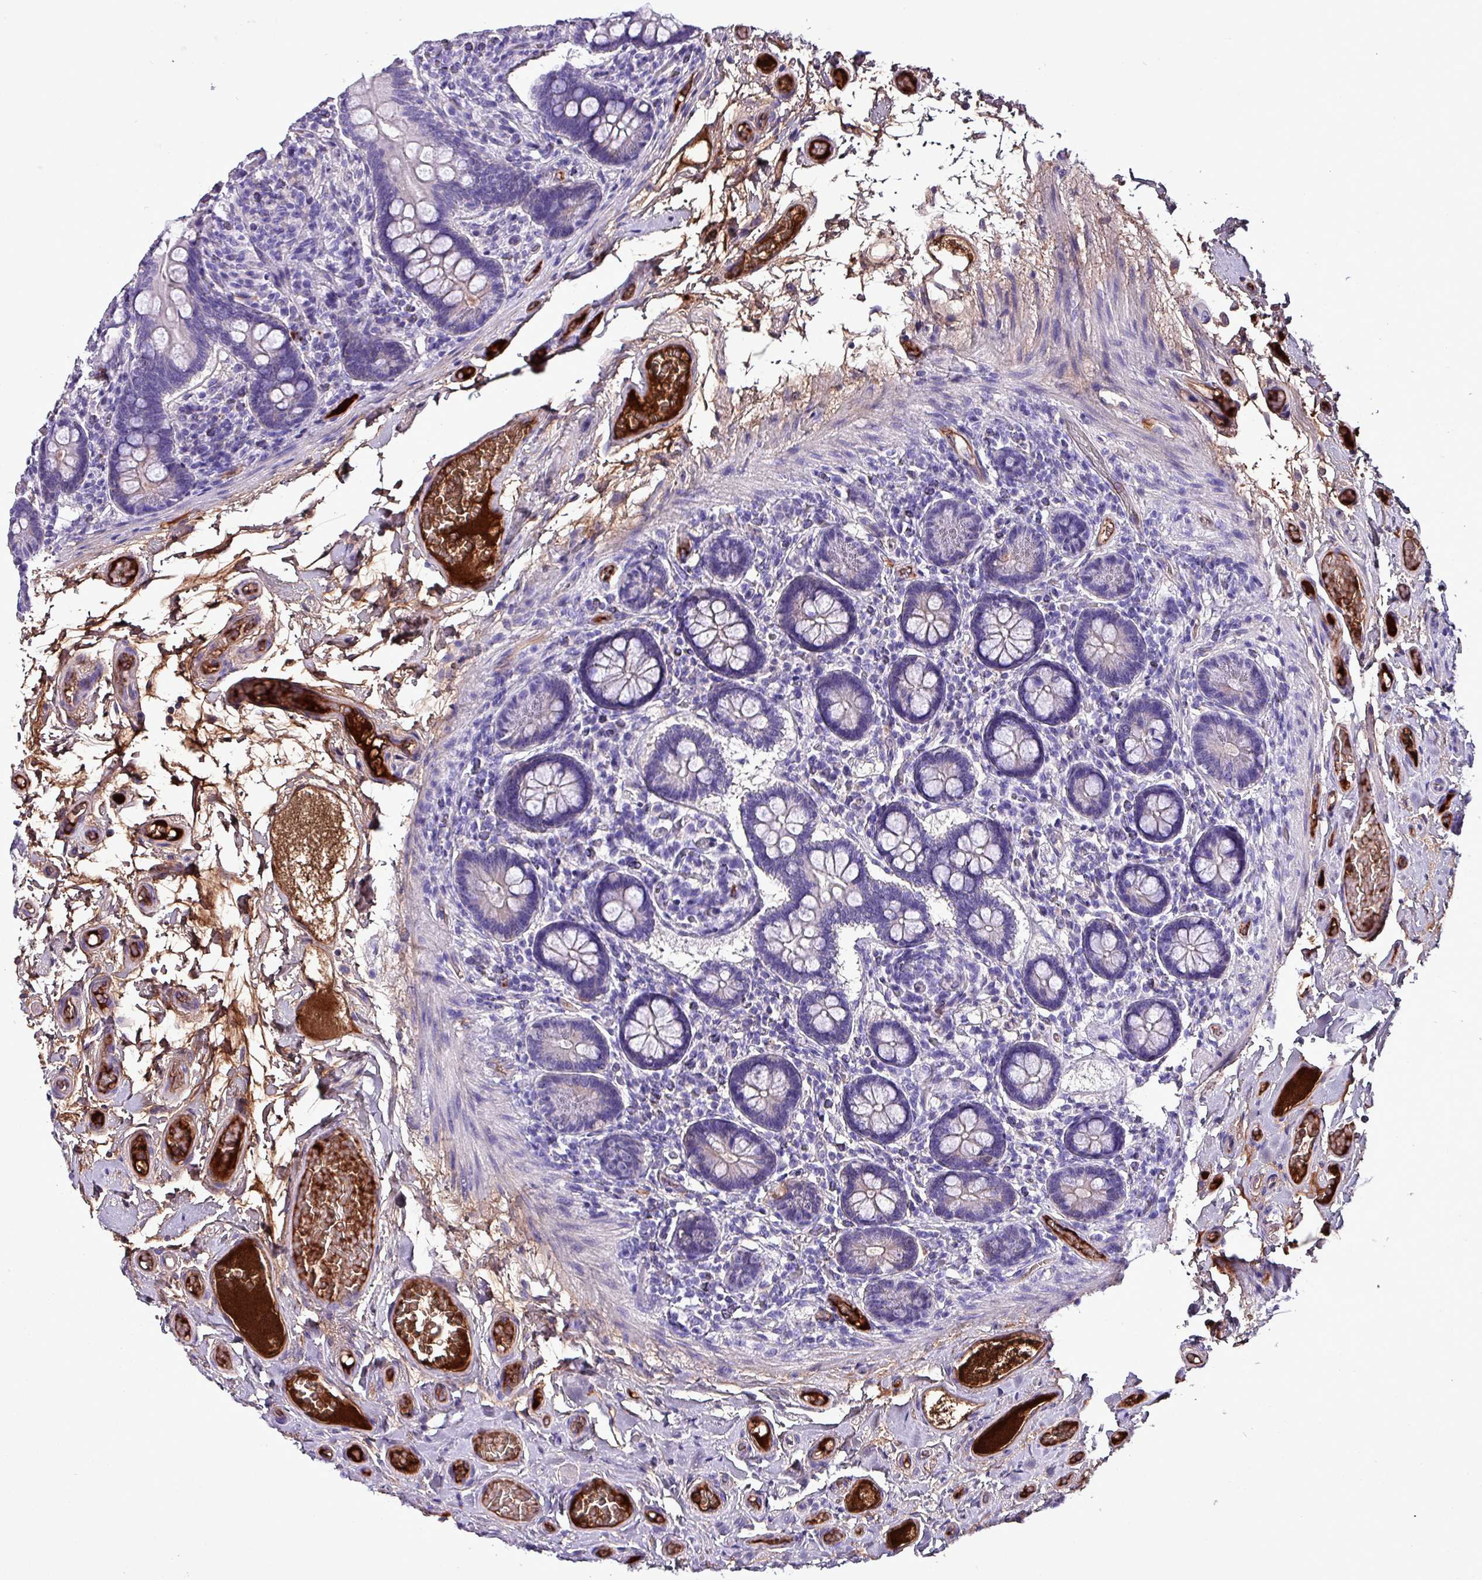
{"staining": {"intensity": "negative", "quantity": "none", "location": "none"}, "tissue": "small intestine", "cell_type": "Glandular cells", "image_type": "normal", "snomed": [{"axis": "morphology", "description": "Normal tissue, NOS"}, {"axis": "topography", "description": "Small intestine"}], "caption": "A micrograph of small intestine stained for a protein demonstrates no brown staining in glandular cells.", "gene": "HPR", "patient": {"sex": "female", "age": 64}}